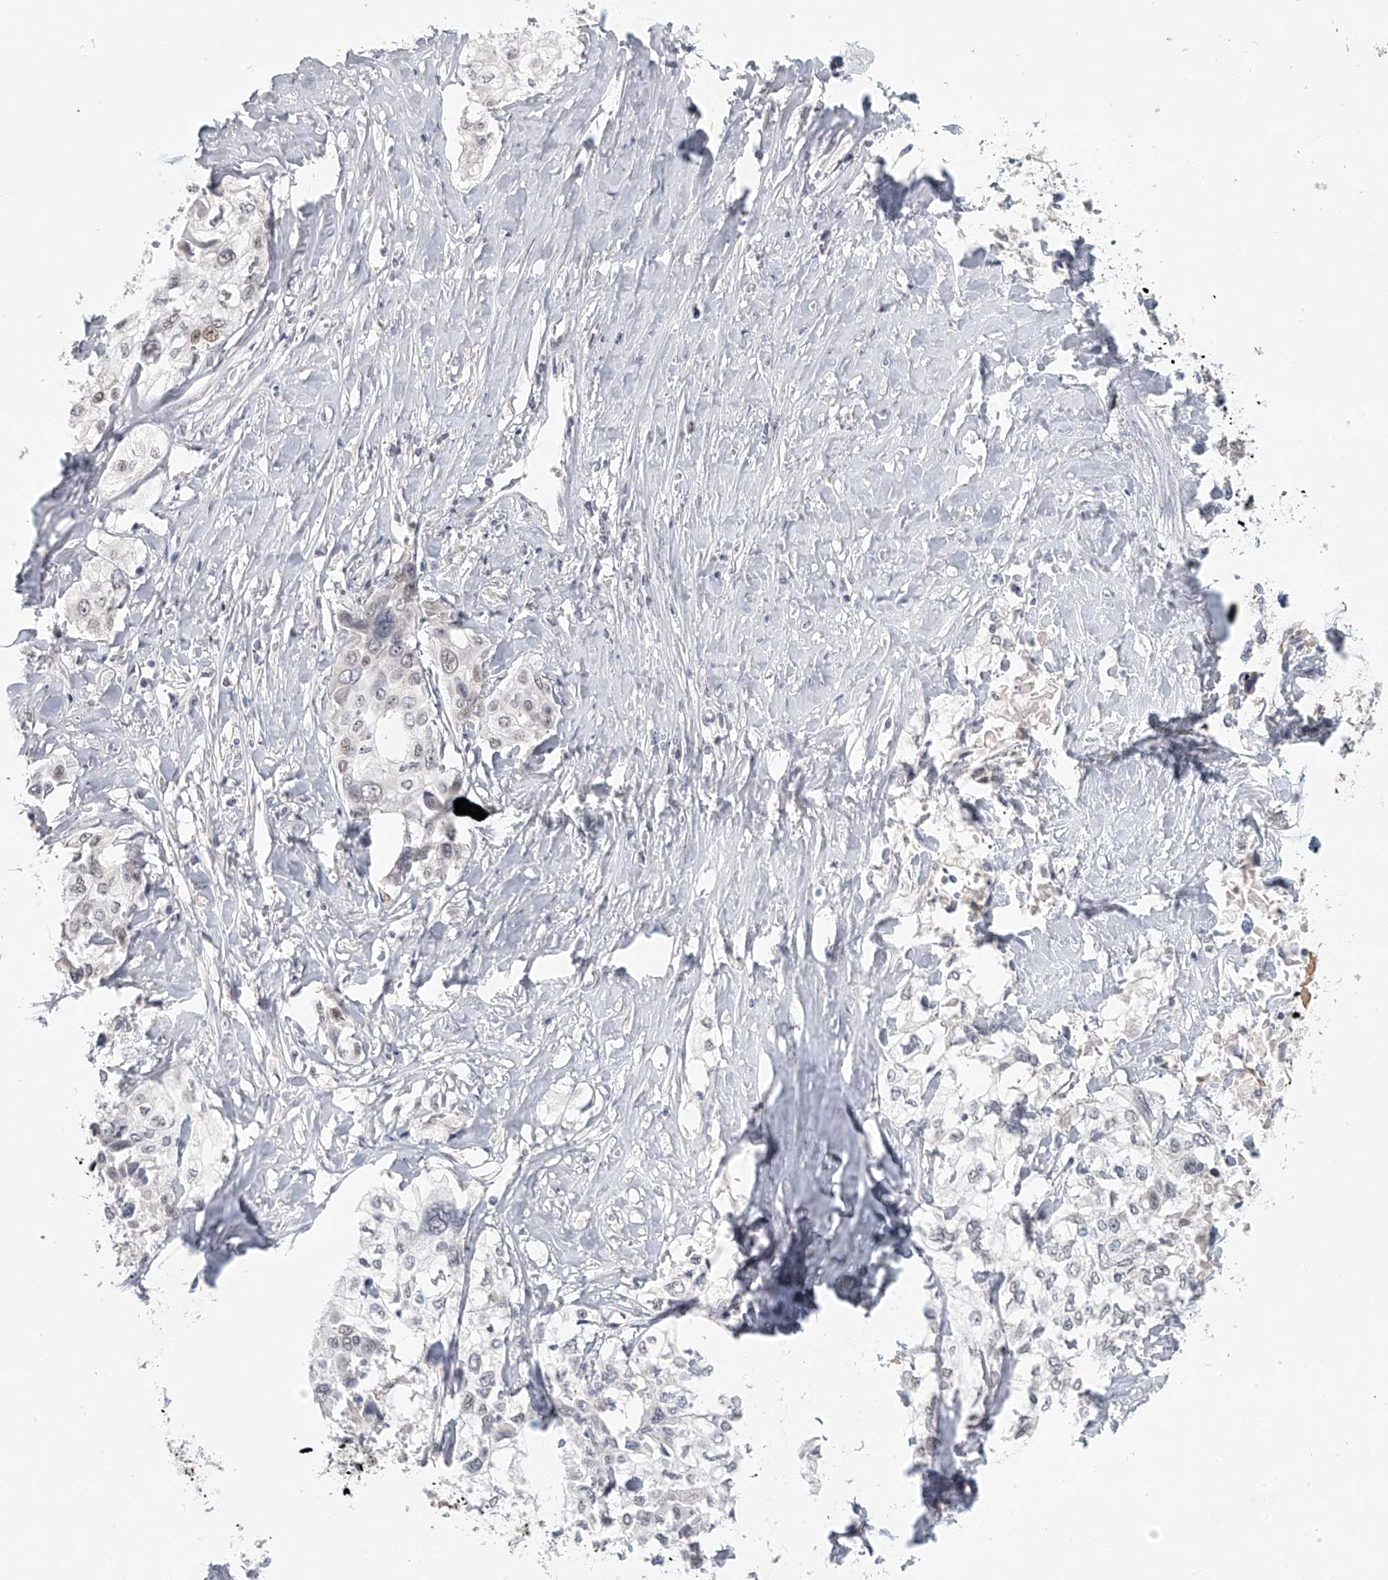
{"staining": {"intensity": "negative", "quantity": "none", "location": "none"}, "tissue": "cervical cancer", "cell_type": "Tumor cells", "image_type": "cancer", "snomed": [{"axis": "morphology", "description": "Squamous cell carcinoma, NOS"}, {"axis": "topography", "description": "Cervix"}], "caption": "This is a histopathology image of IHC staining of squamous cell carcinoma (cervical), which shows no staining in tumor cells.", "gene": "DDX43", "patient": {"sex": "female", "age": 31}}